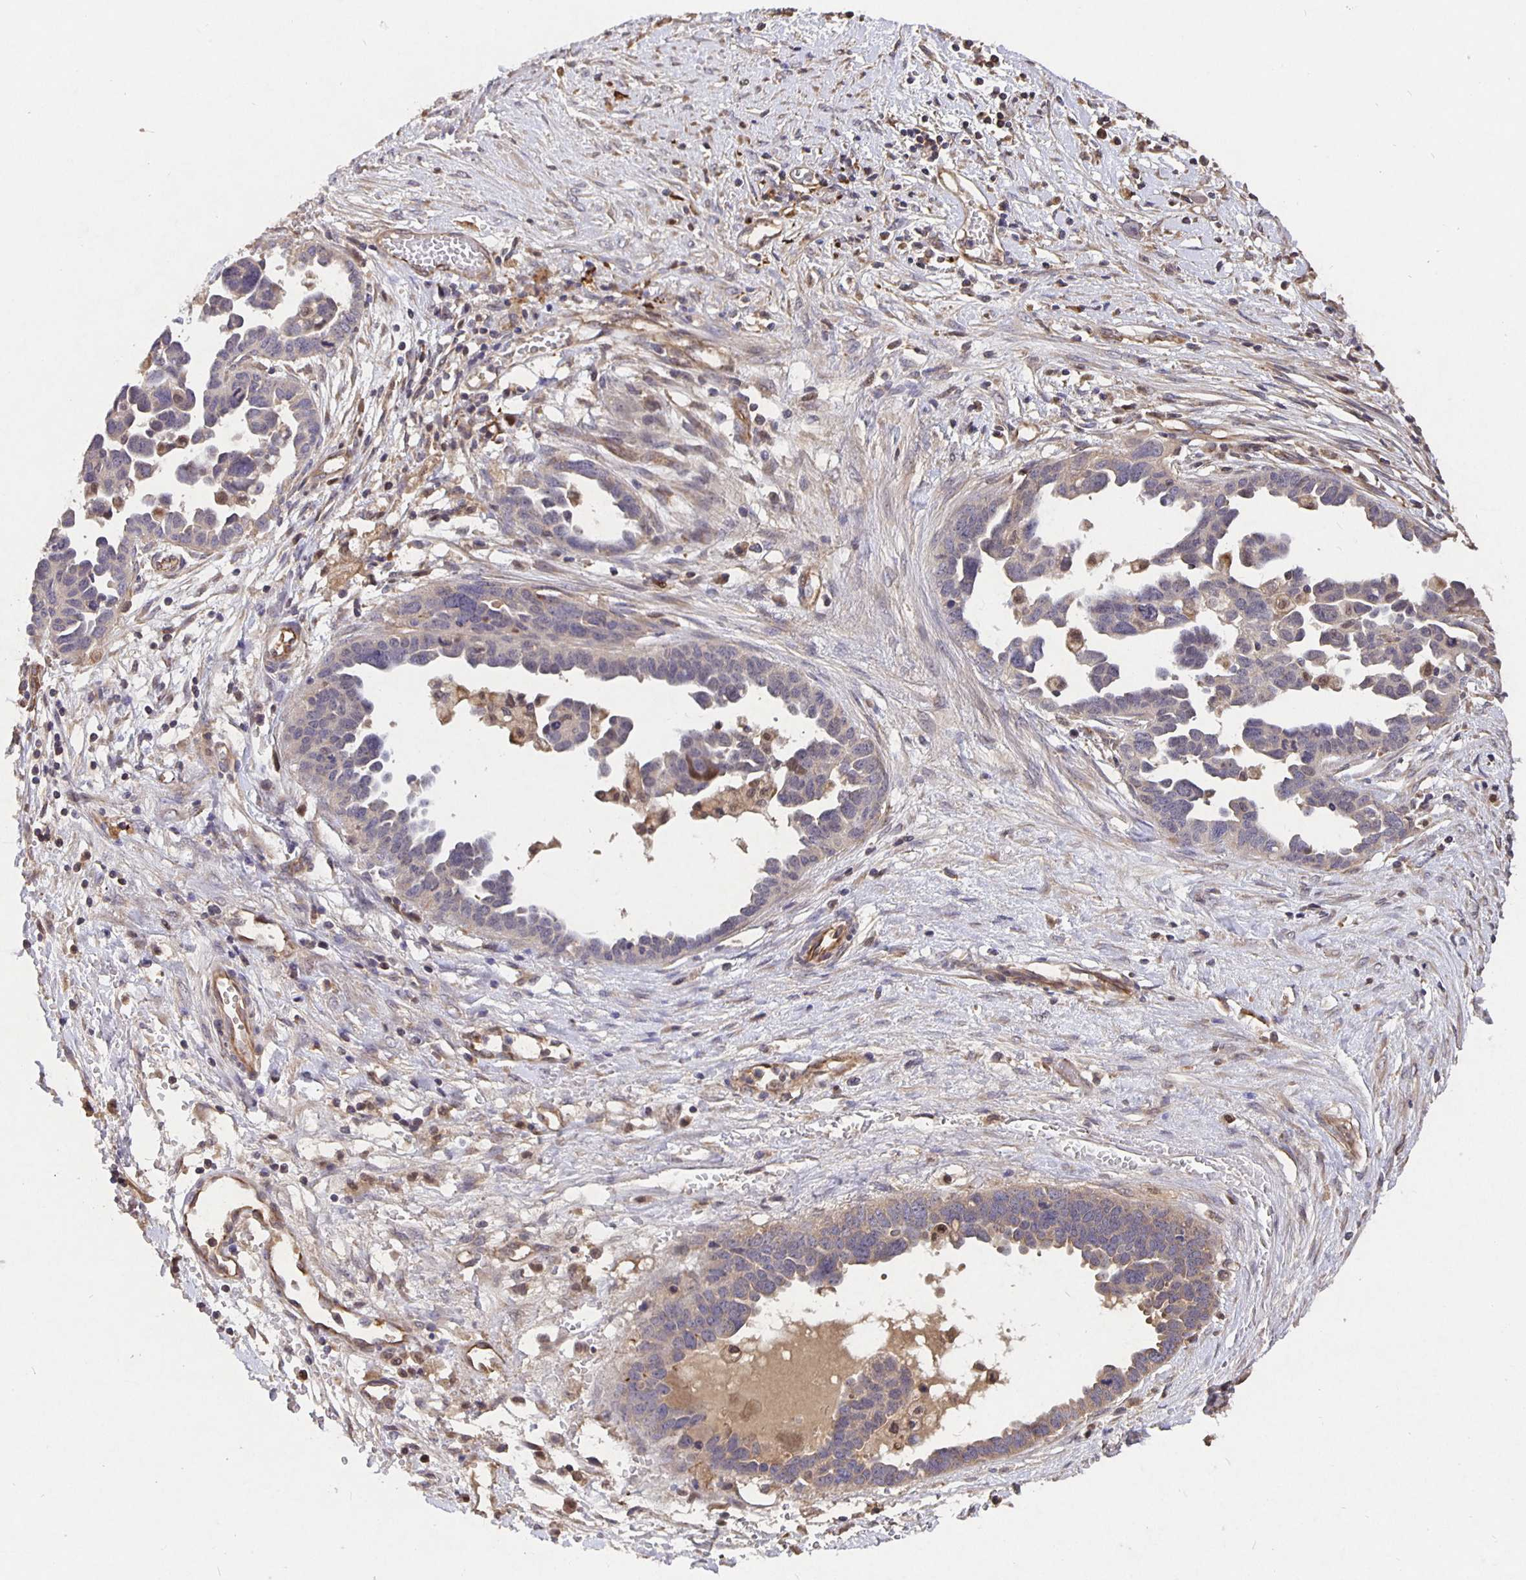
{"staining": {"intensity": "negative", "quantity": "none", "location": "none"}, "tissue": "ovarian cancer", "cell_type": "Tumor cells", "image_type": "cancer", "snomed": [{"axis": "morphology", "description": "Cystadenocarcinoma, serous, NOS"}, {"axis": "topography", "description": "Ovary"}], "caption": "A high-resolution histopathology image shows IHC staining of ovarian cancer, which demonstrates no significant staining in tumor cells.", "gene": "NOG", "patient": {"sex": "female", "age": 54}}